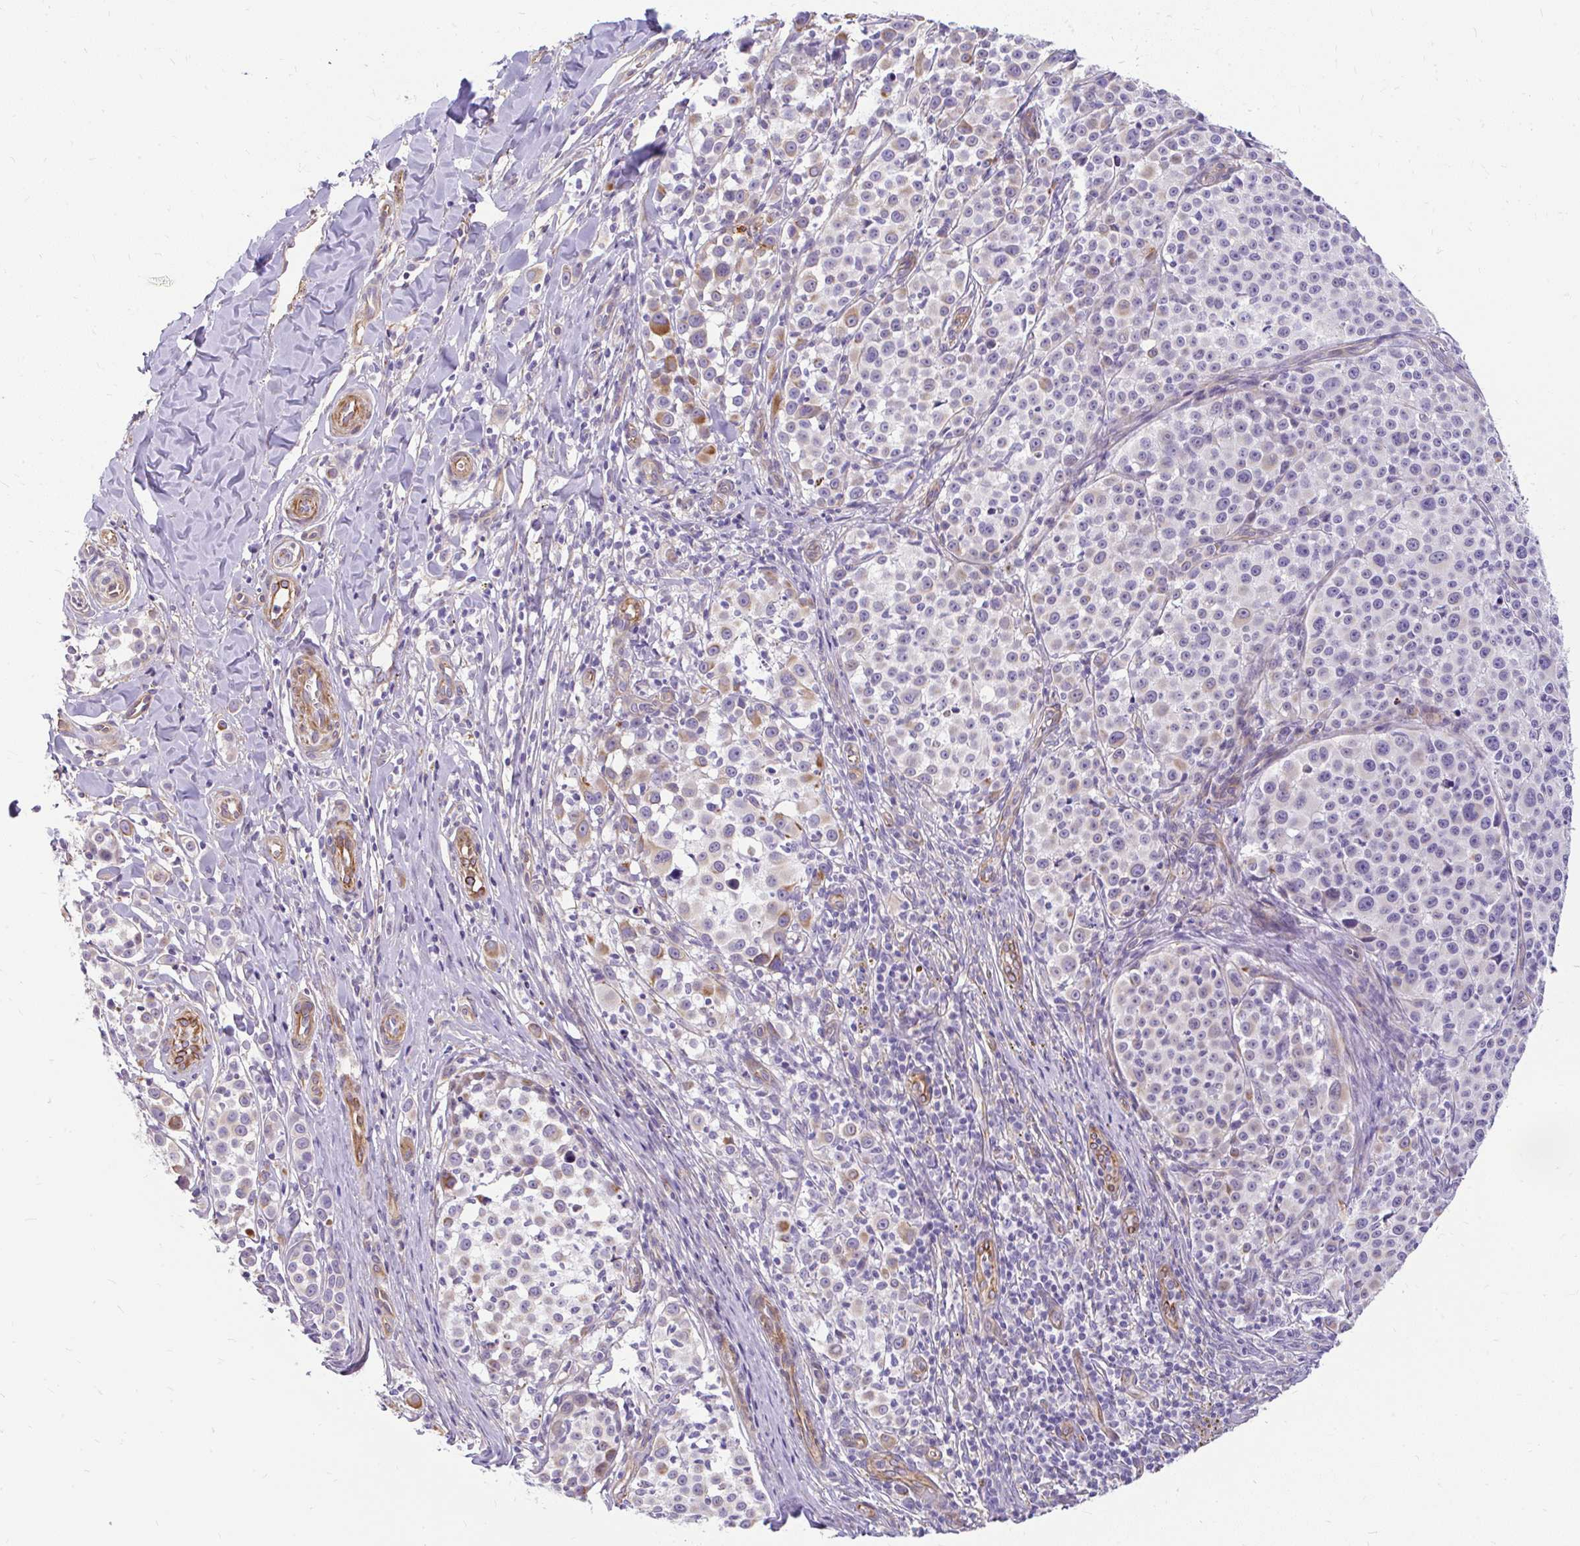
{"staining": {"intensity": "moderate", "quantity": "<25%", "location": "cytoplasmic/membranous"}, "tissue": "melanoma", "cell_type": "Tumor cells", "image_type": "cancer", "snomed": [{"axis": "morphology", "description": "Malignant melanoma, NOS"}, {"axis": "topography", "description": "Skin"}], "caption": "Tumor cells demonstrate low levels of moderate cytoplasmic/membranous positivity in approximately <25% of cells in melanoma. The staining is performed using DAB brown chromogen to label protein expression. The nuclei are counter-stained blue using hematoxylin.", "gene": "FAM83C", "patient": {"sex": "female", "age": 35}}